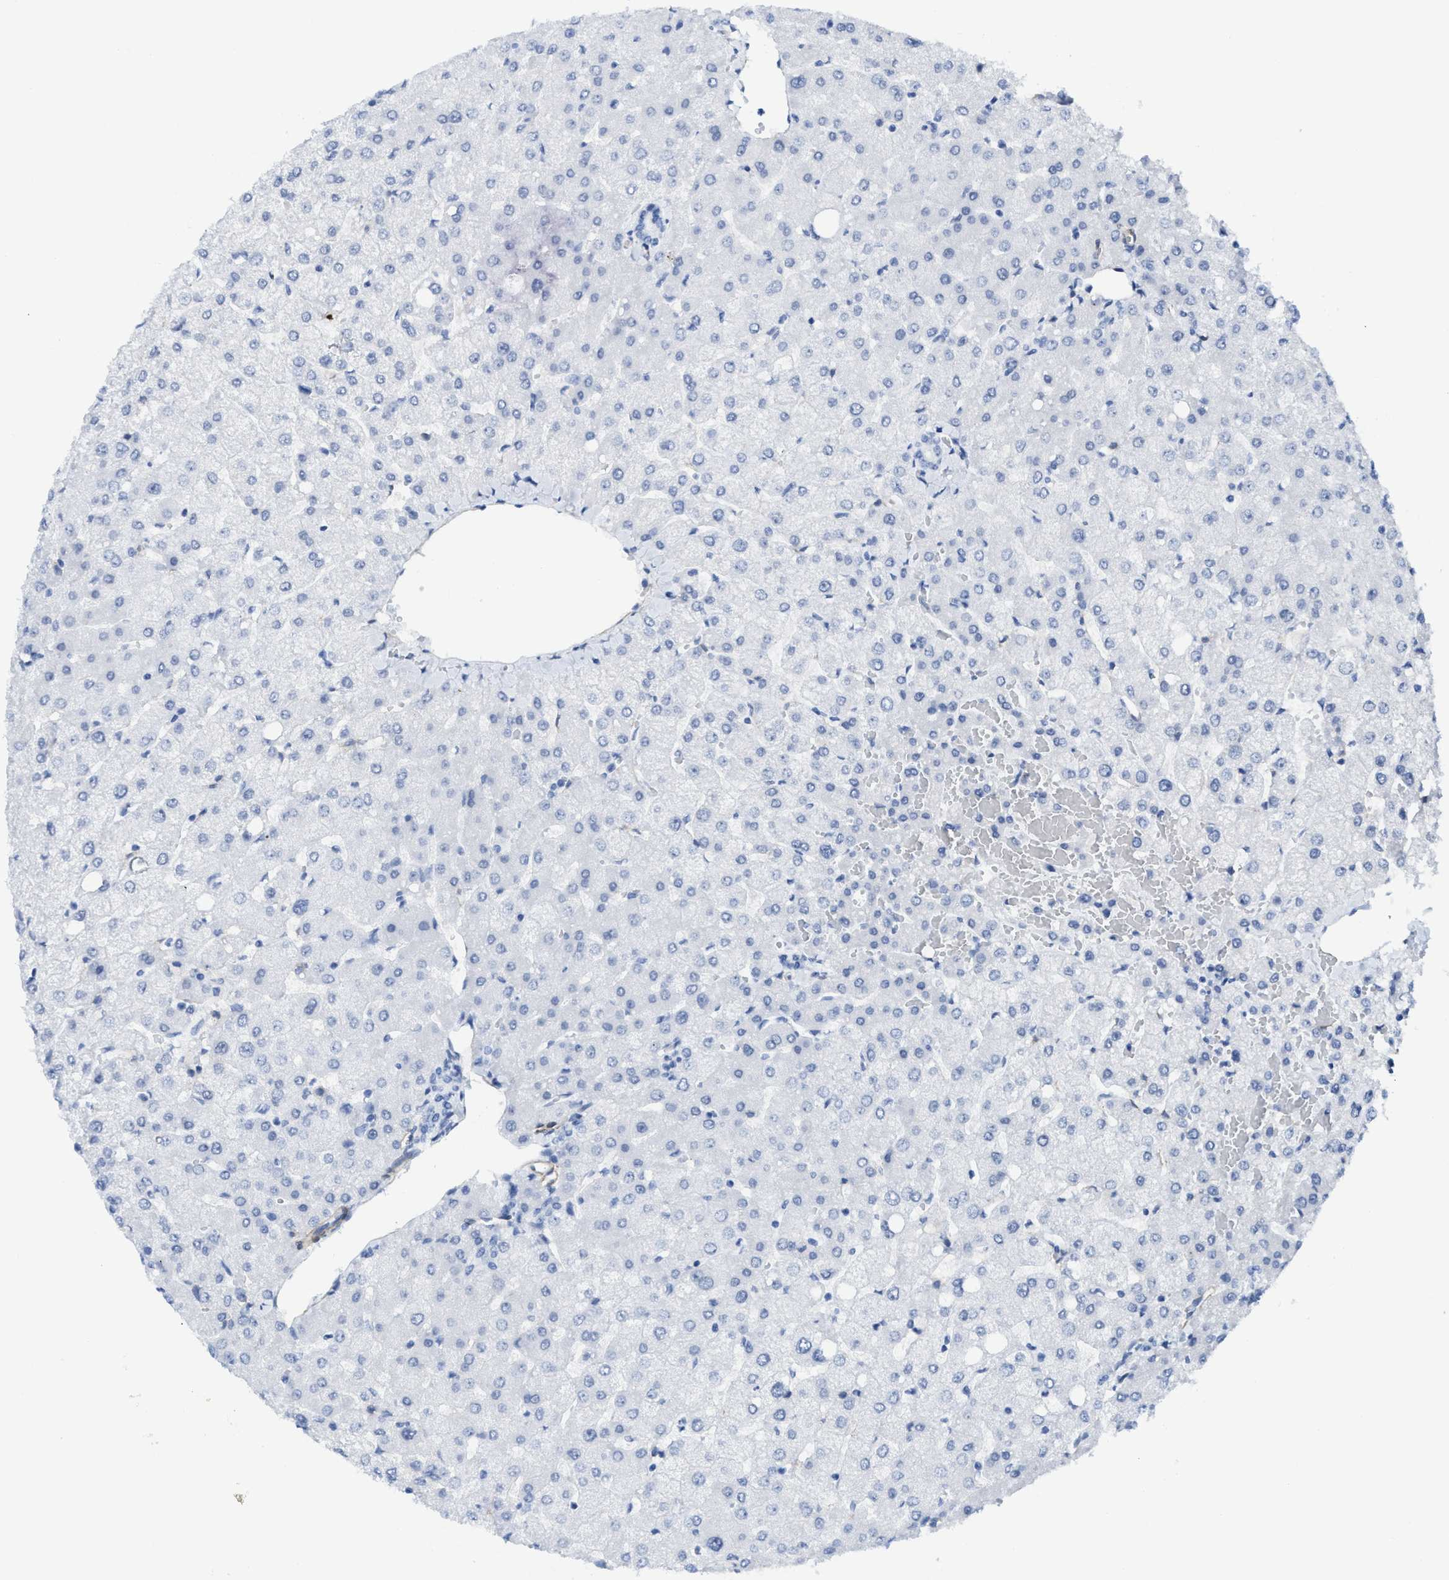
{"staining": {"intensity": "negative", "quantity": "none", "location": "none"}, "tissue": "liver", "cell_type": "Cholangiocytes", "image_type": "normal", "snomed": [{"axis": "morphology", "description": "Normal tissue, NOS"}, {"axis": "topography", "description": "Liver"}], "caption": "Immunohistochemistry (IHC) micrograph of unremarkable liver: liver stained with DAB shows no significant protein expression in cholangiocytes.", "gene": "TUB", "patient": {"sex": "female", "age": 54}}